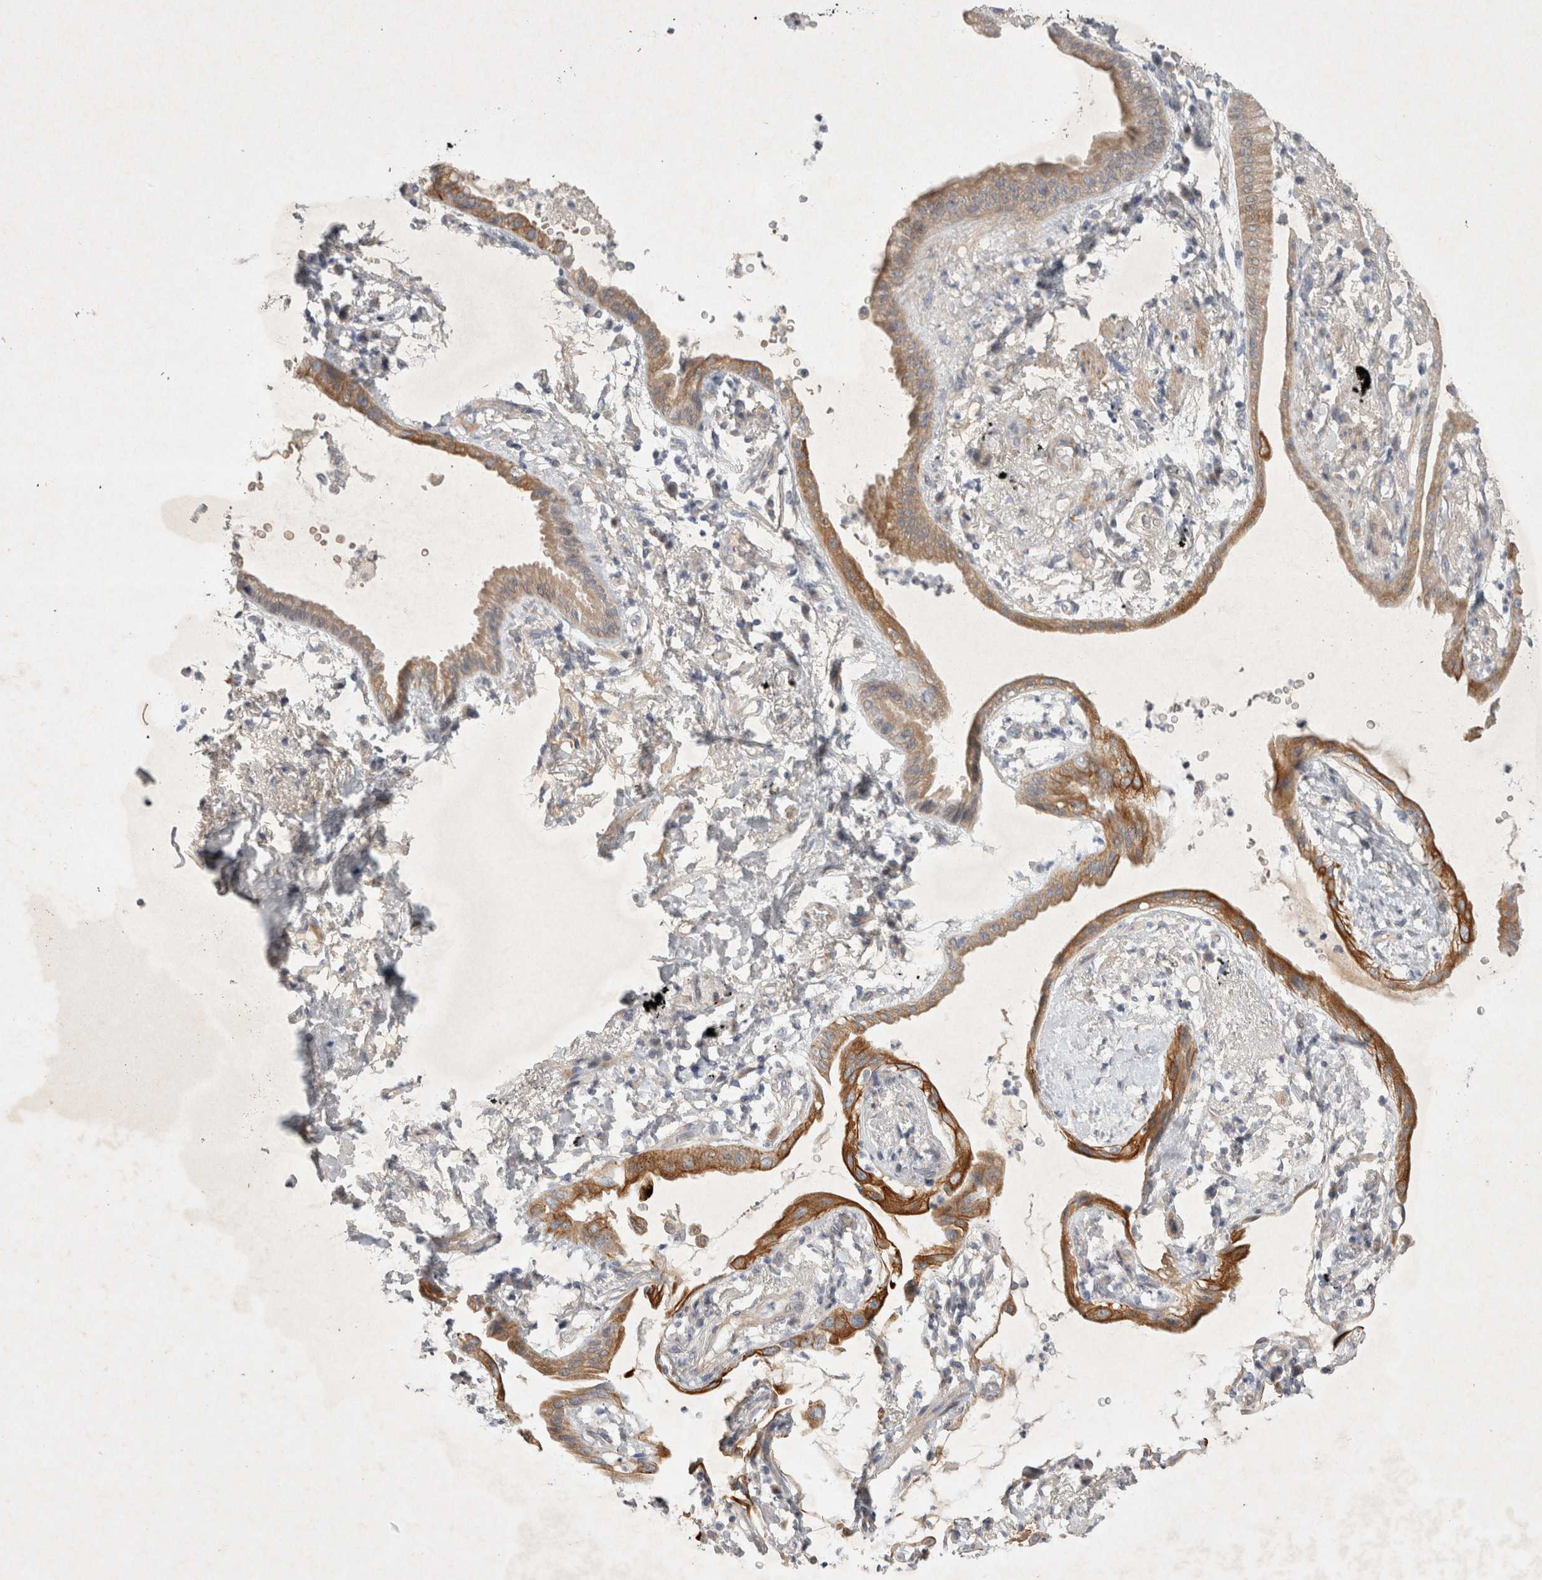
{"staining": {"intensity": "strong", "quantity": ">75%", "location": "cytoplasmic/membranous"}, "tissue": "lung cancer", "cell_type": "Tumor cells", "image_type": "cancer", "snomed": [{"axis": "morphology", "description": "Adenocarcinoma, NOS"}, {"axis": "topography", "description": "Lung"}], "caption": "Immunohistochemical staining of lung cancer demonstrates high levels of strong cytoplasmic/membranous expression in about >75% of tumor cells.", "gene": "BZW2", "patient": {"sex": "female", "age": 70}}